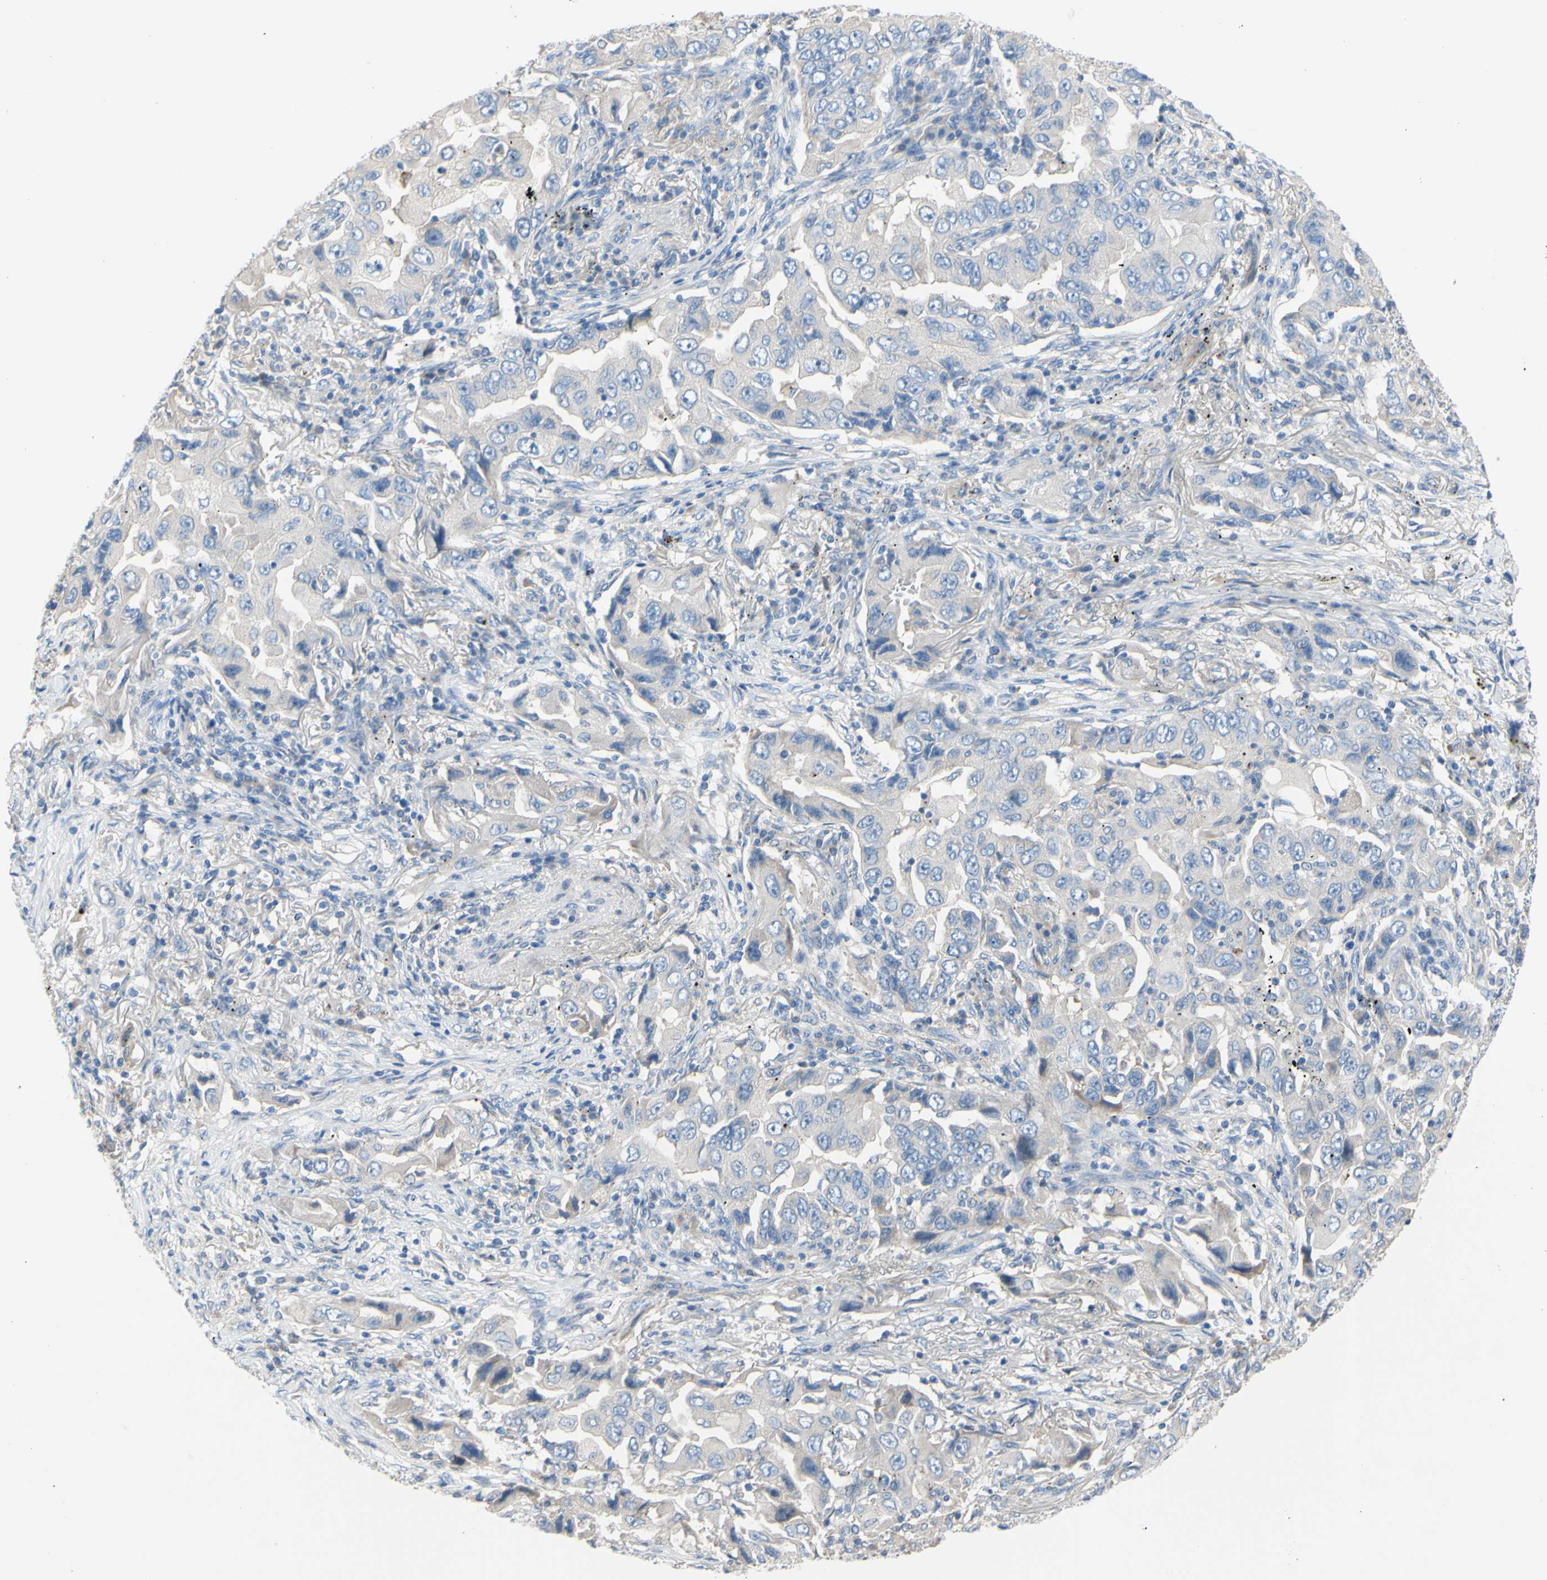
{"staining": {"intensity": "negative", "quantity": "none", "location": "none"}, "tissue": "lung cancer", "cell_type": "Tumor cells", "image_type": "cancer", "snomed": [{"axis": "morphology", "description": "Adenocarcinoma, NOS"}, {"axis": "topography", "description": "Lung"}], "caption": "There is no significant staining in tumor cells of adenocarcinoma (lung).", "gene": "TMEM59L", "patient": {"sex": "female", "age": 65}}